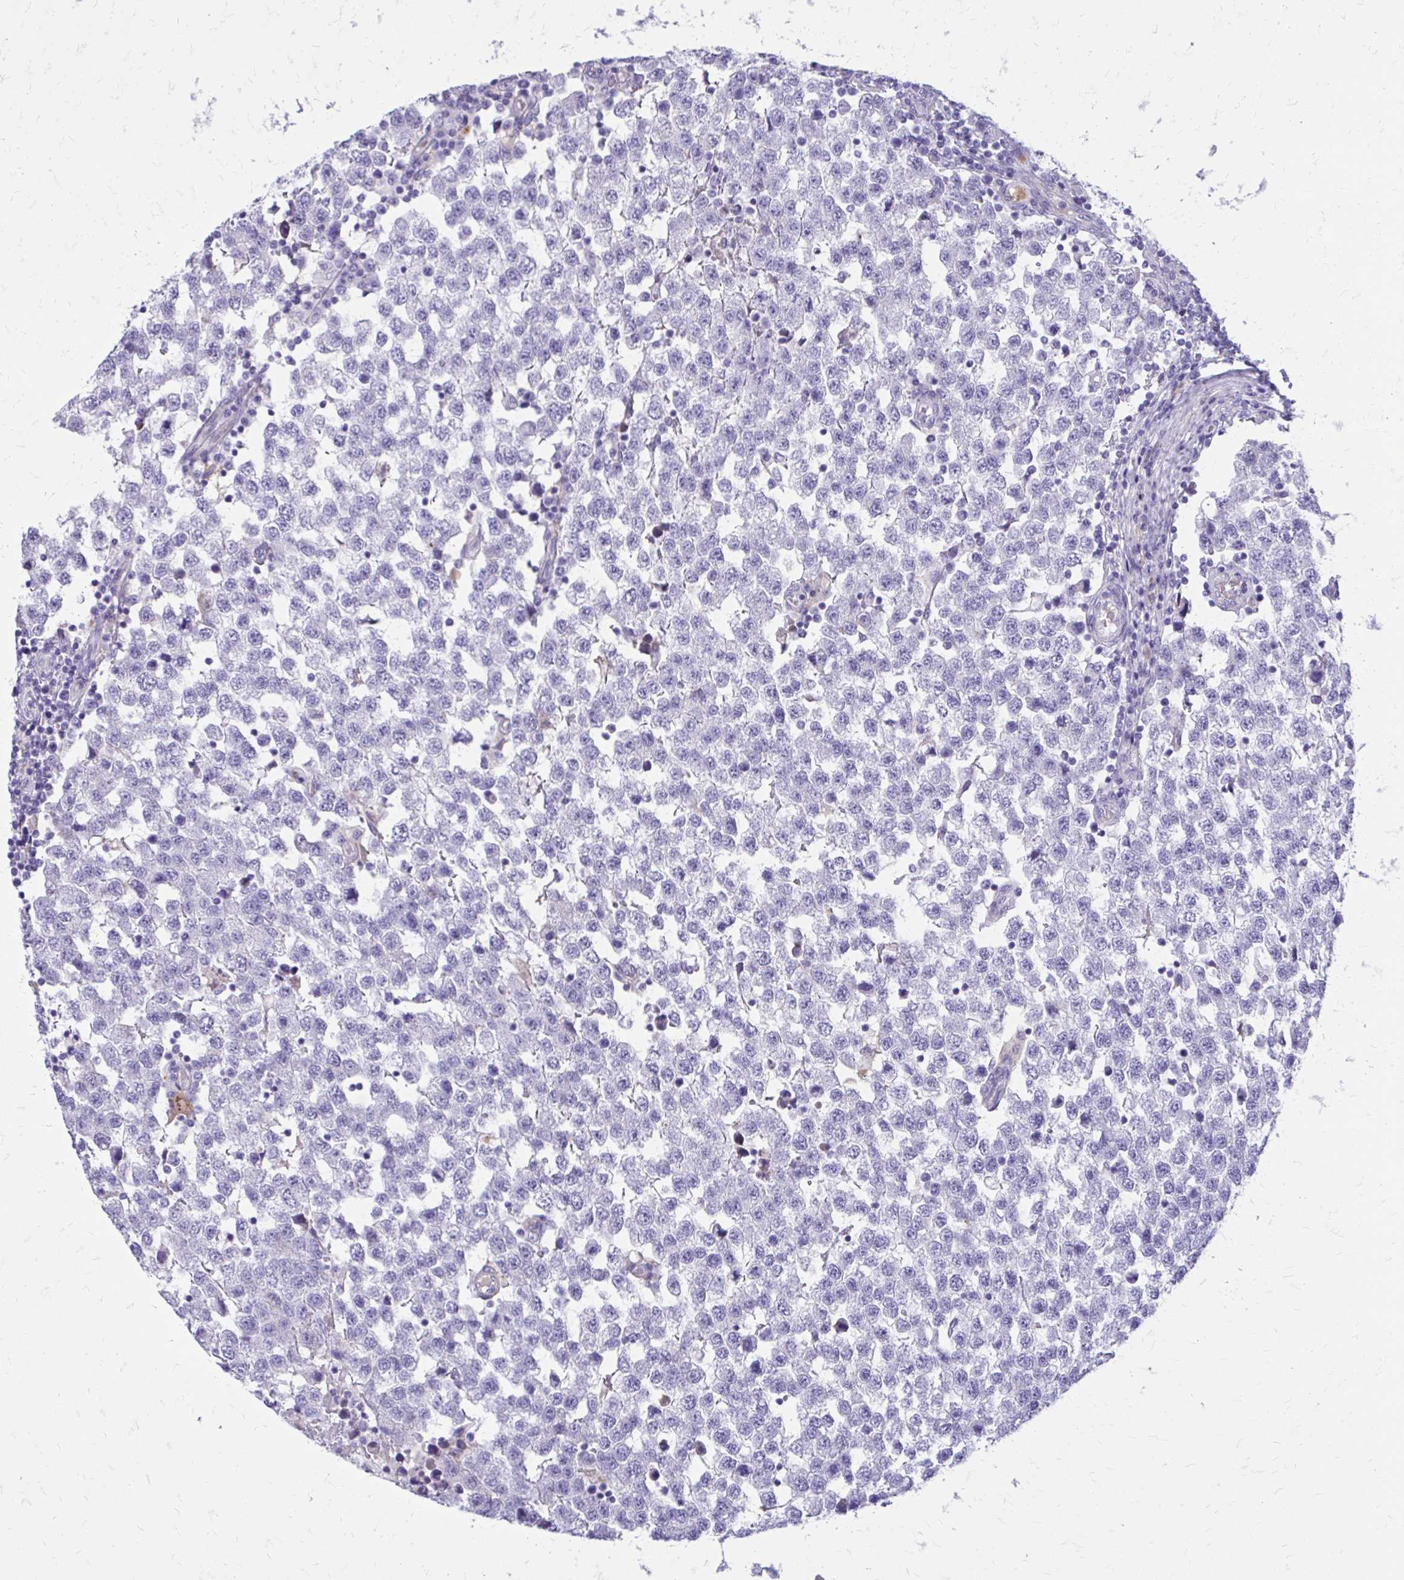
{"staining": {"intensity": "negative", "quantity": "none", "location": "none"}, "tissue": "testis cancer", "cell_type": "Tumor cells", "image_type": "cancer", "snomed": [{"axis": "morphology", "description": "Seminoma, NOS"}, {"axis": "topography", "description": "Testis"}], "caption": "The IHC image has no significant expression in tumor cells of seminoma (testis) tissue.", "gene": "SIGLEC11", "patient": {"sex": "male", "age": 34}}